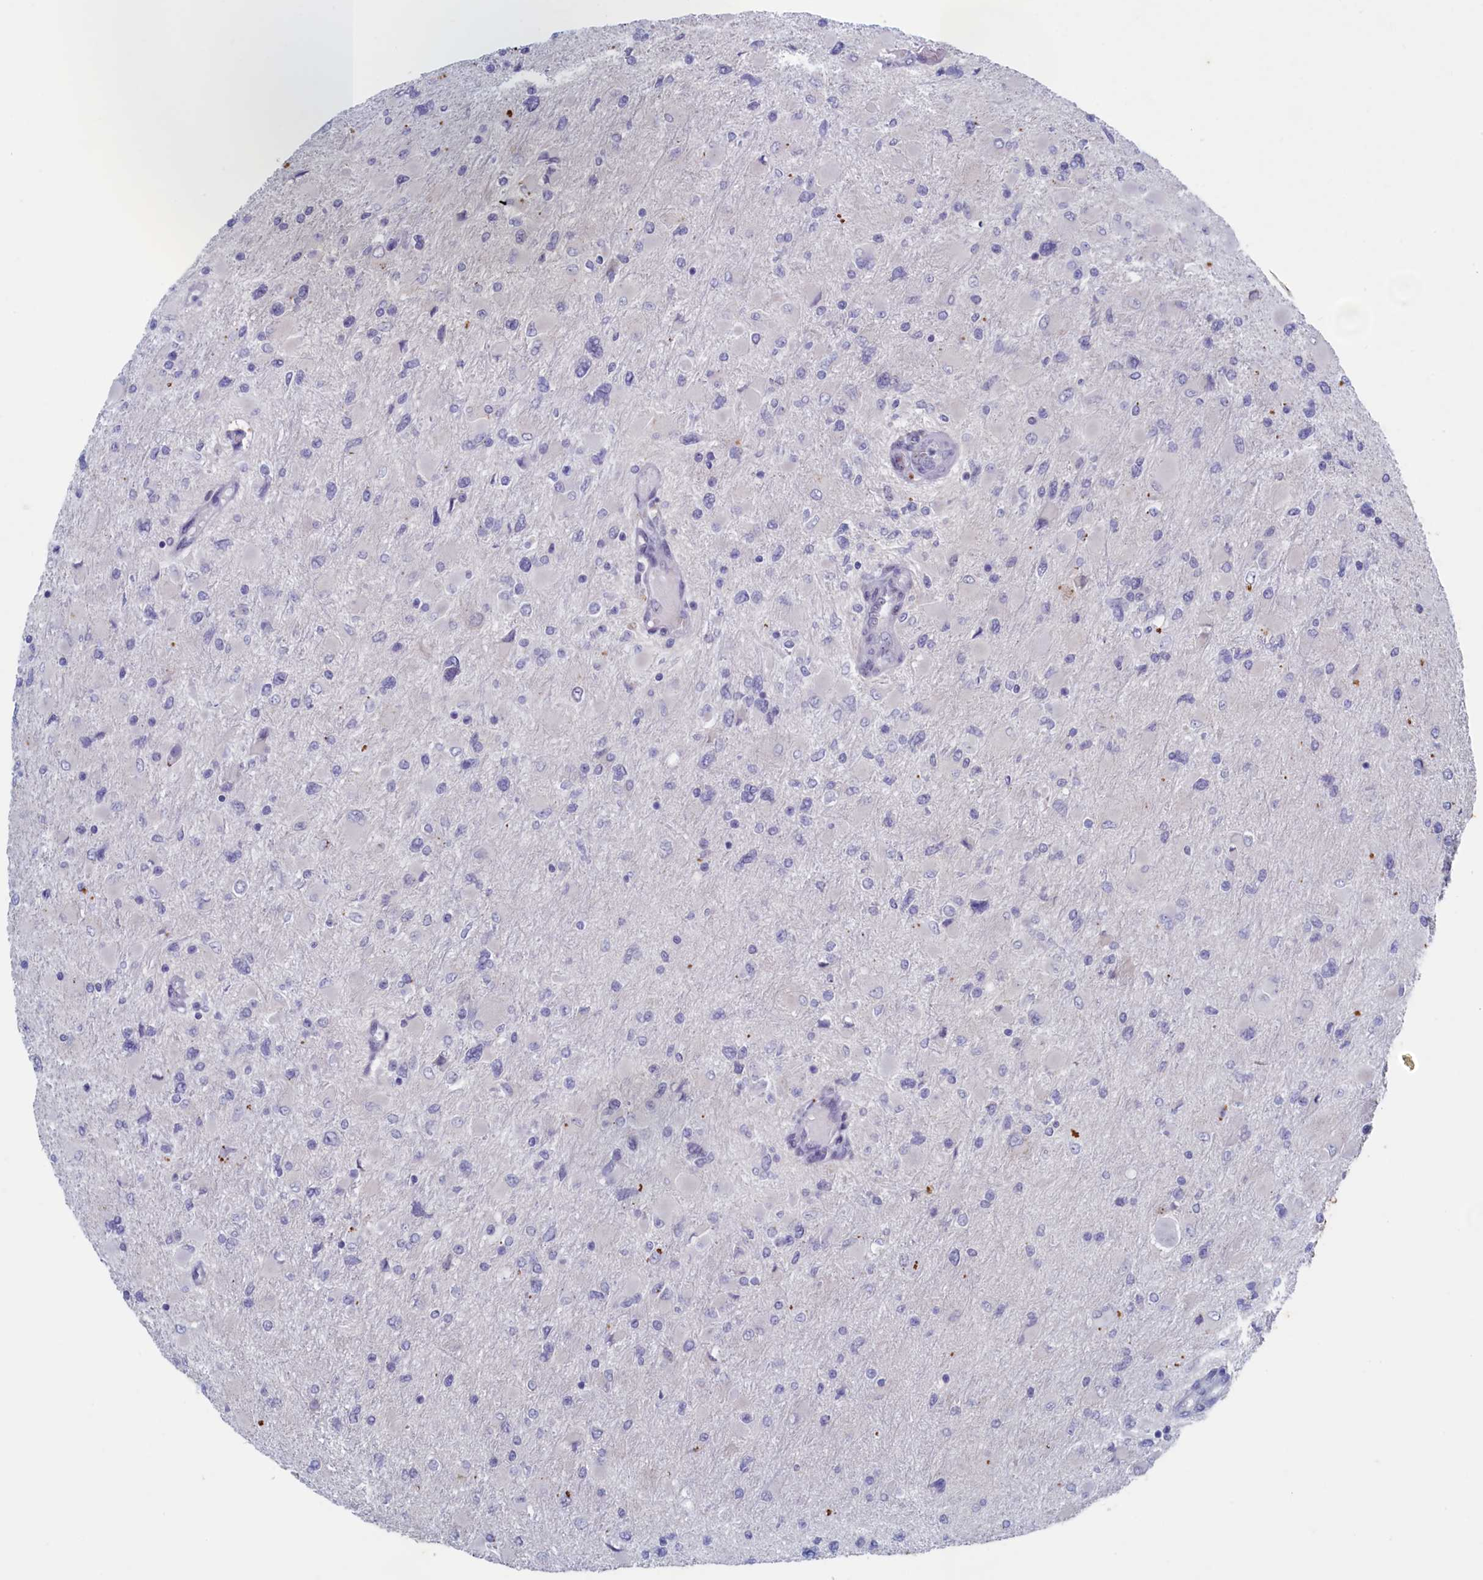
{"staining": {"intensity": "negative", "quantity": "none", "location": "none"}, "tissue": "glioma", "cell_type": "Tumor cells", "image_type": "cancer", "snomed": [{"axis": "morphology", "description": "Glioma, malignant, High grade"}, {"axis": "topography", "description": "Cerebral cortex"}], "caption": "Tumor cells show no significant staining in glioma. Nuclei are stained in blue.", "gene": "WDR76", "patient": {"sex": "female", "age": 36}}